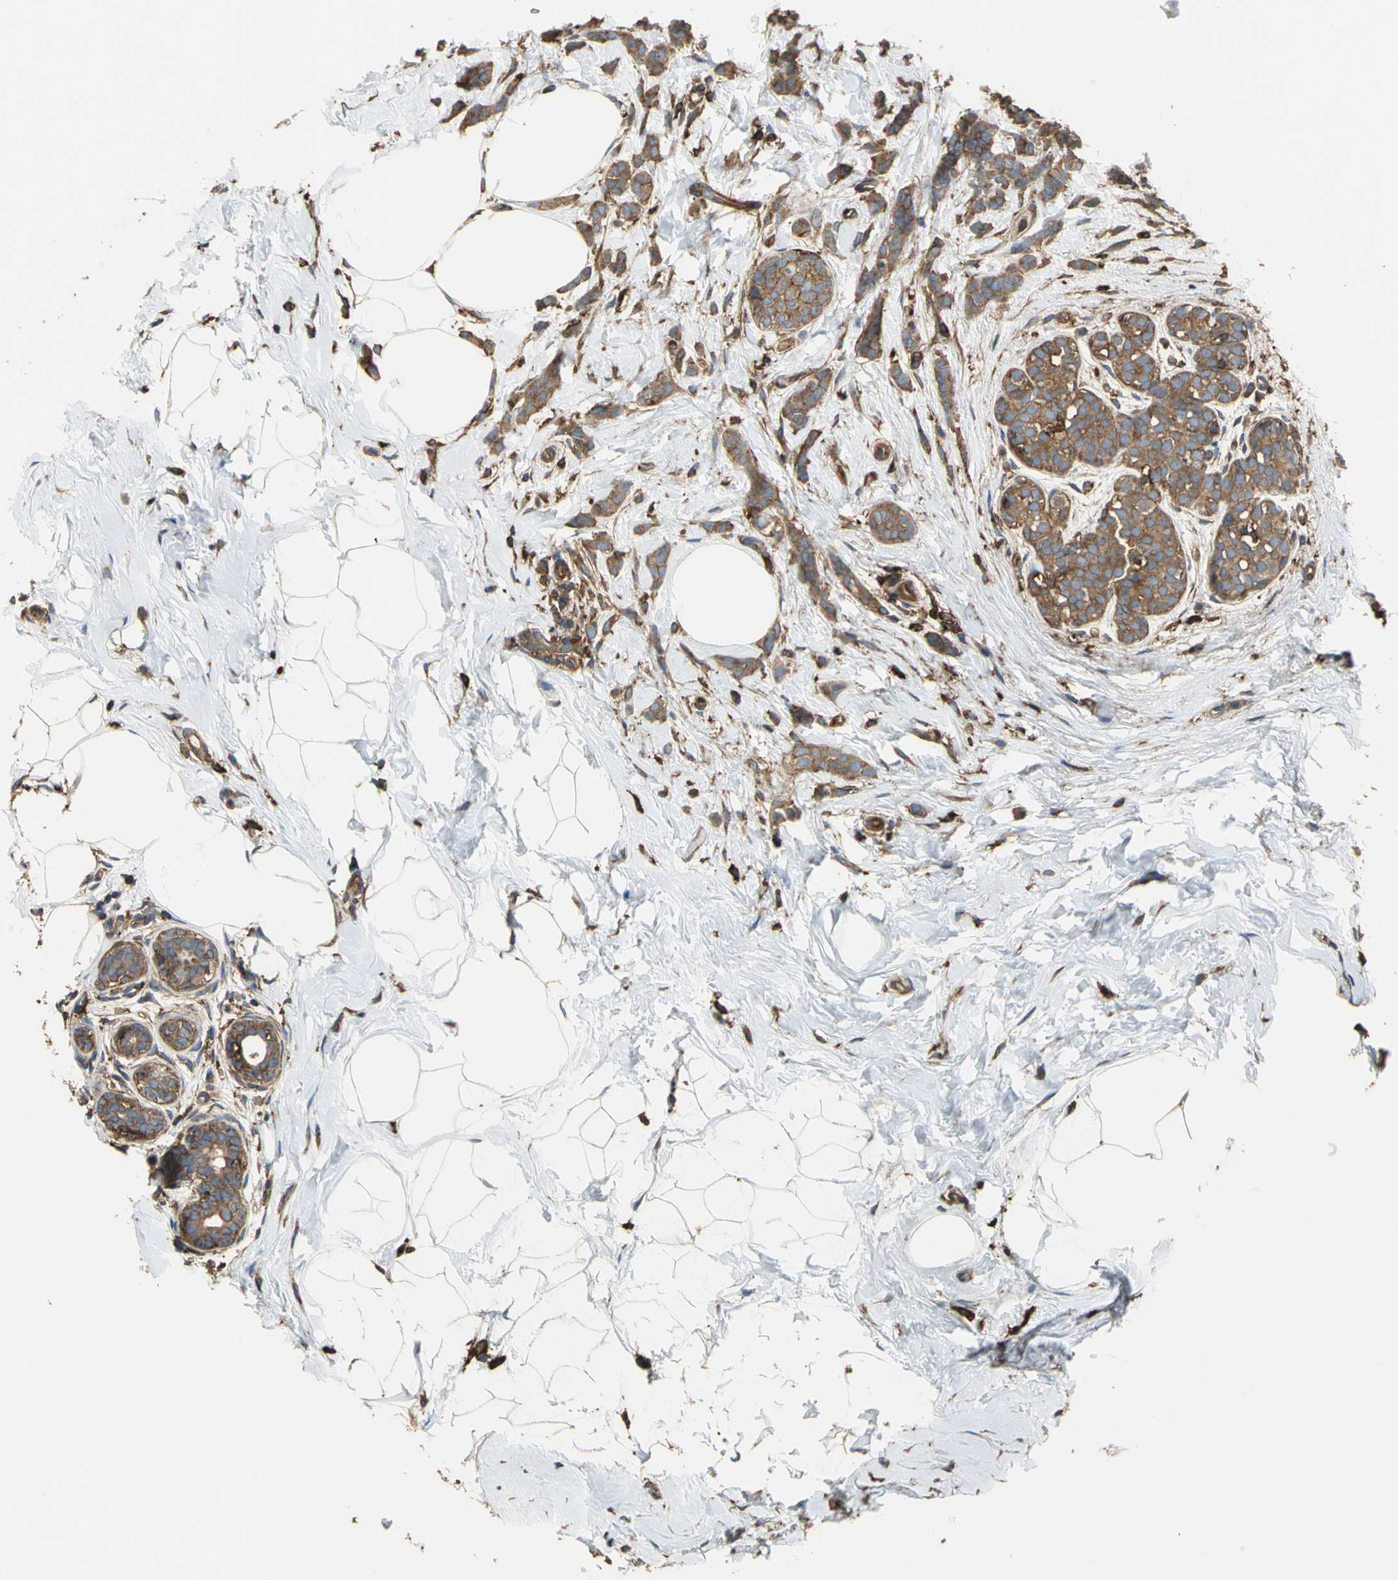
{"staining": {"intensity": "moderate", "quantity": ">75%", "location": "cytoplasmic/membranous"}, "tissue": "breast cancer", "cell_type": "Tumor cells", "image_type": "cancer", "snomed": [{"axis": "morphology", "description": "Lobular carcinoma, in situ"}, {"axis": "morphology", "description": "Lobular carcinoma"}, {"axis": "topography", "description": "Breast"}], "caption": "This is a micrograph of immunohistochemistry staining of breast cancer (lobular carcinoma in situ), which shows moderate positivity in the cytoplasmic/membranous of tumor cells.", "gene": "TLN1", "patient": {"sex": "female", "age": 41}}